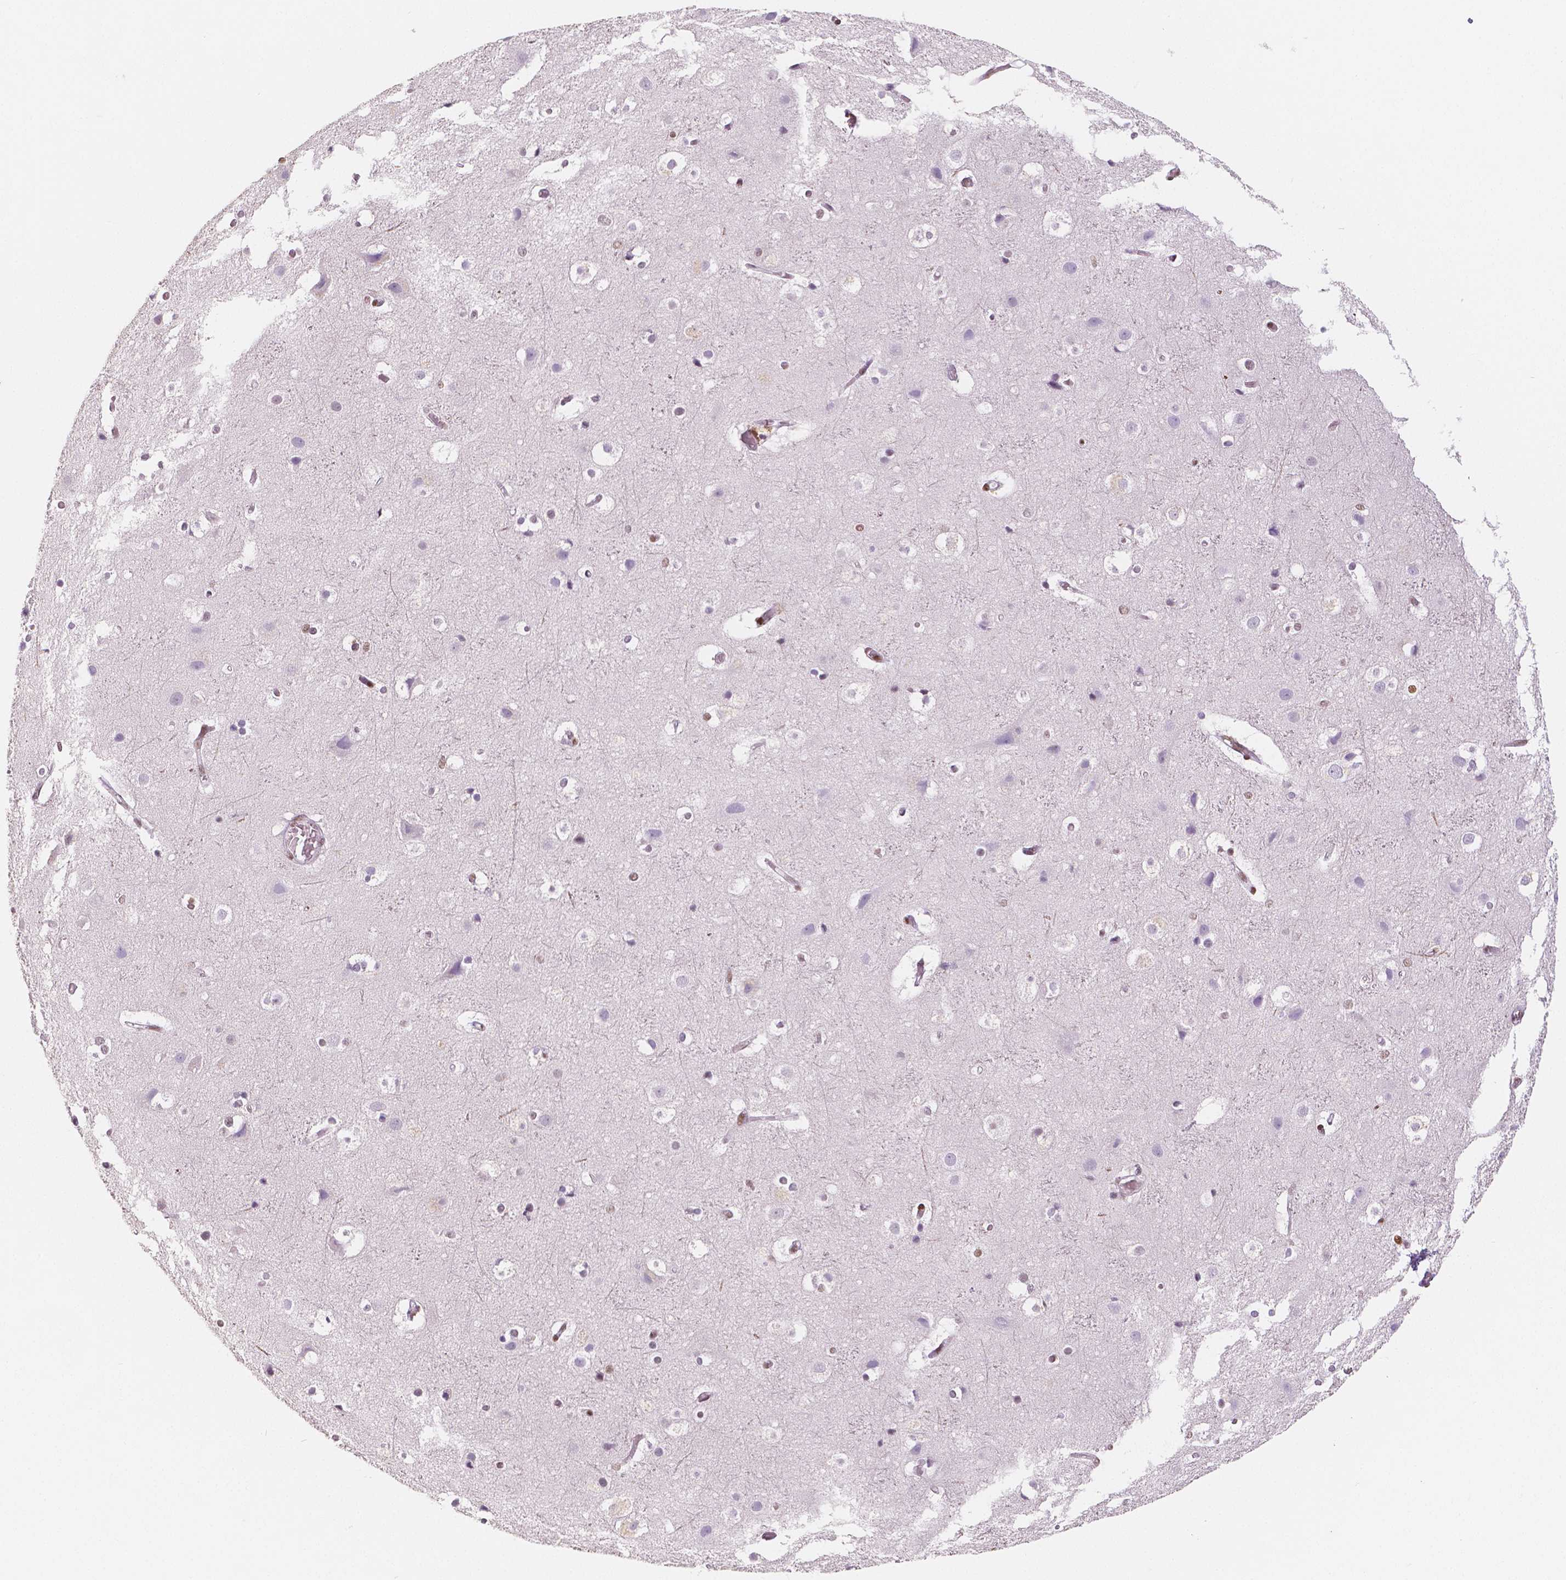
{"staining": {"intensity": "moderate", "quantity": "<25%", "location": "nuclear"}, "tissue": "cerebral cortex", "cell_type": "Endothelial cells", "image_type": "normal", "snomed": [{"axis": "morphology", "description": "Normal tissue, NOS"}, {"axis": "topography", "description": "Cerebral cortex"}], "caption": "This photomicrograph exhibits unremarkable cerebral cortex stained with IHC to label a protein in brown. The nuclear of endothelial cells show moderate positivity for the protein. Nuclei are counter-stained blue.", "gene": "HDAC1", "patient": {"sex": "female", "age": 52}}